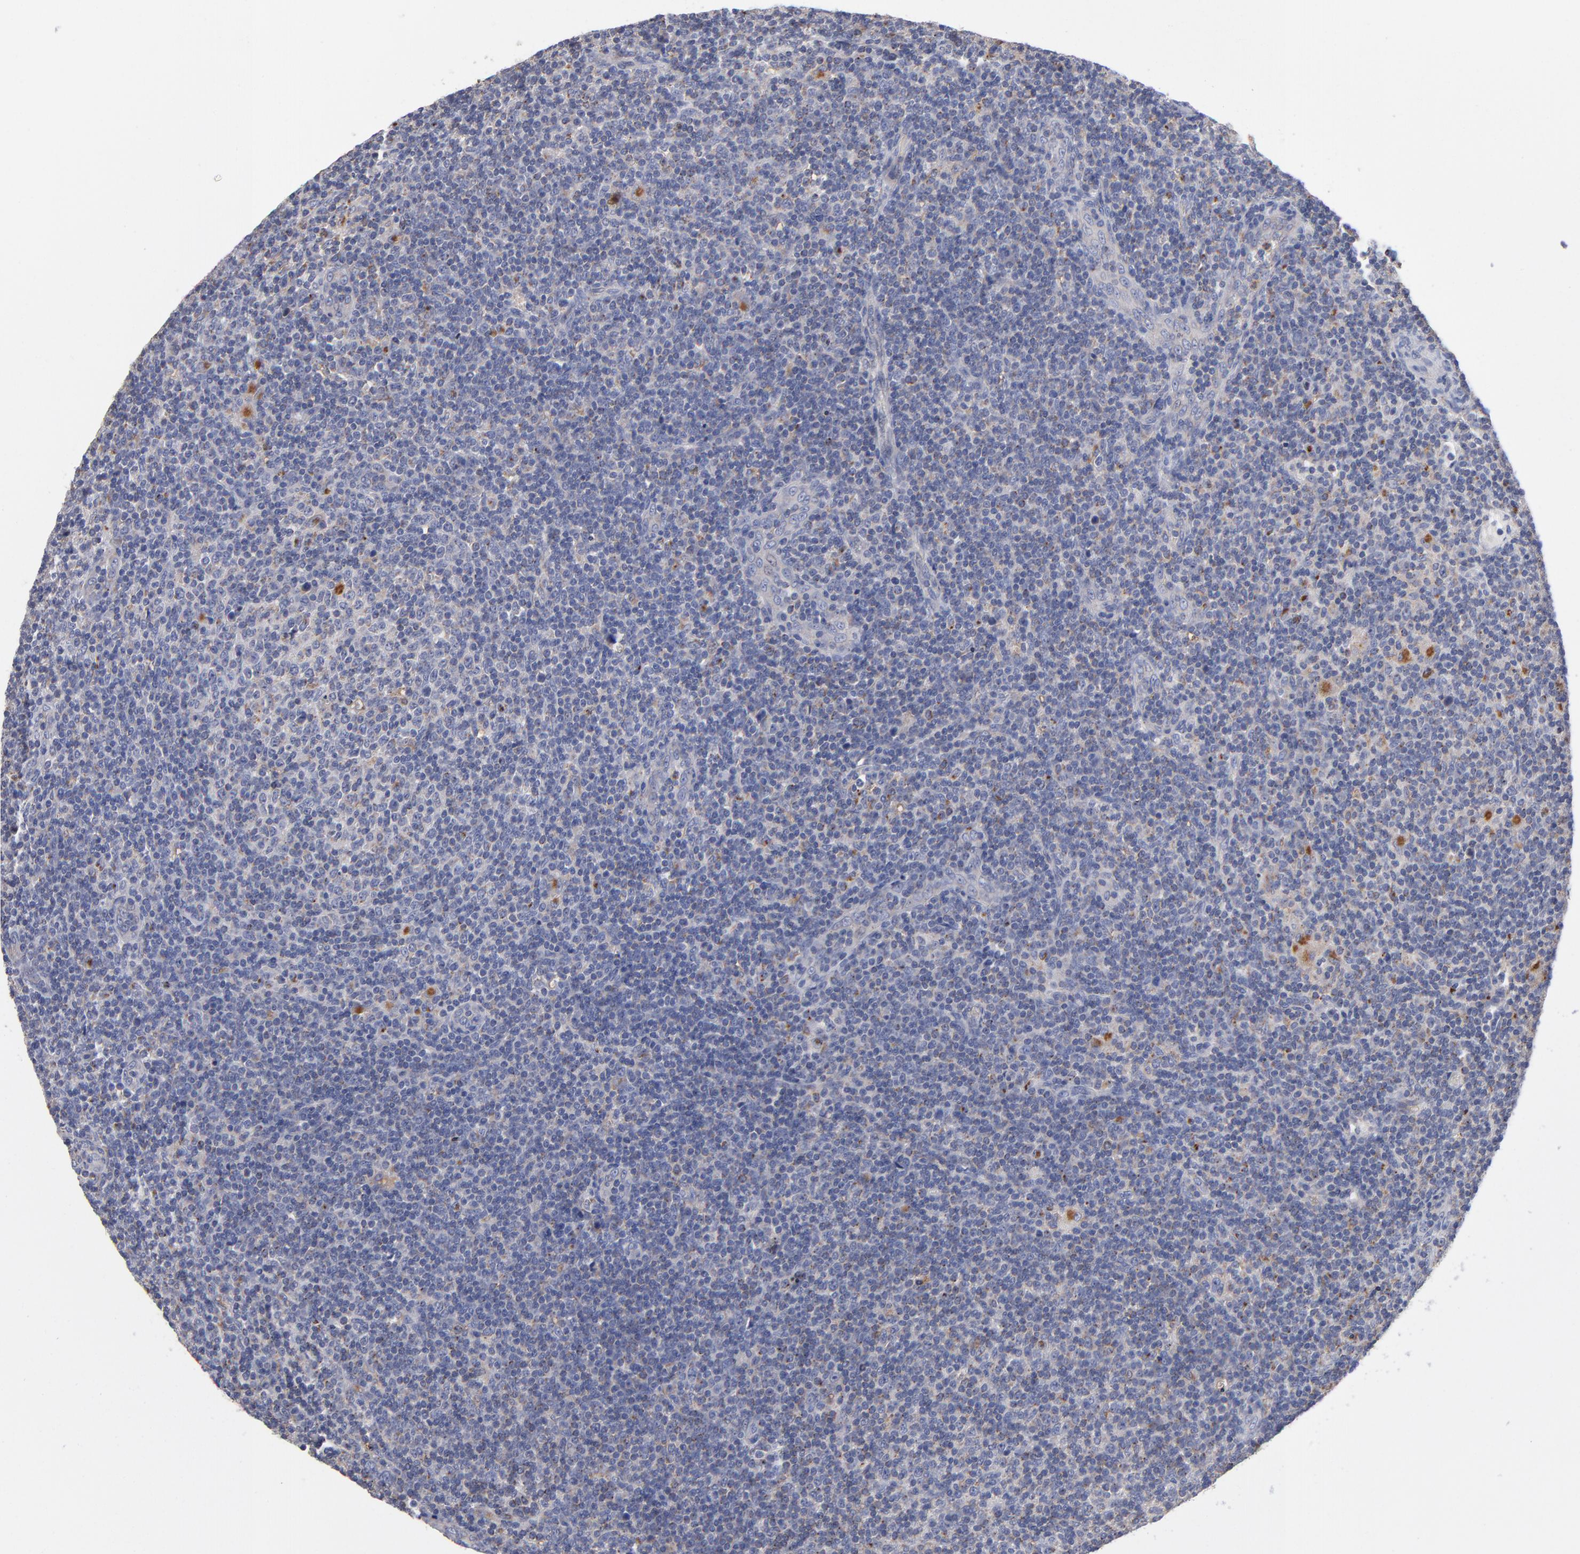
{"staining": {"intensity": "weak", "quantity": ">75%", "location": "cytoplasmic/membranous"}, "tissue": "lymphoma", "cell_type": "Tumor cells", "image_type": "cancer", "snomed": [{"axis": "morphology", "description": "Malignant lymphoma, non-Hodgkin's type, Low grade"}, {"axis": "topography", "description": "Lymph node"}], "caption": "Tumor cells show weak cytoplasmic/membranous expression in approximately >75% of cells in malignant lymphoma, non-Hodgkin's type (low-grade).", "gene": "RRAGB", "patient": {"sex": "male", "age": 70}}